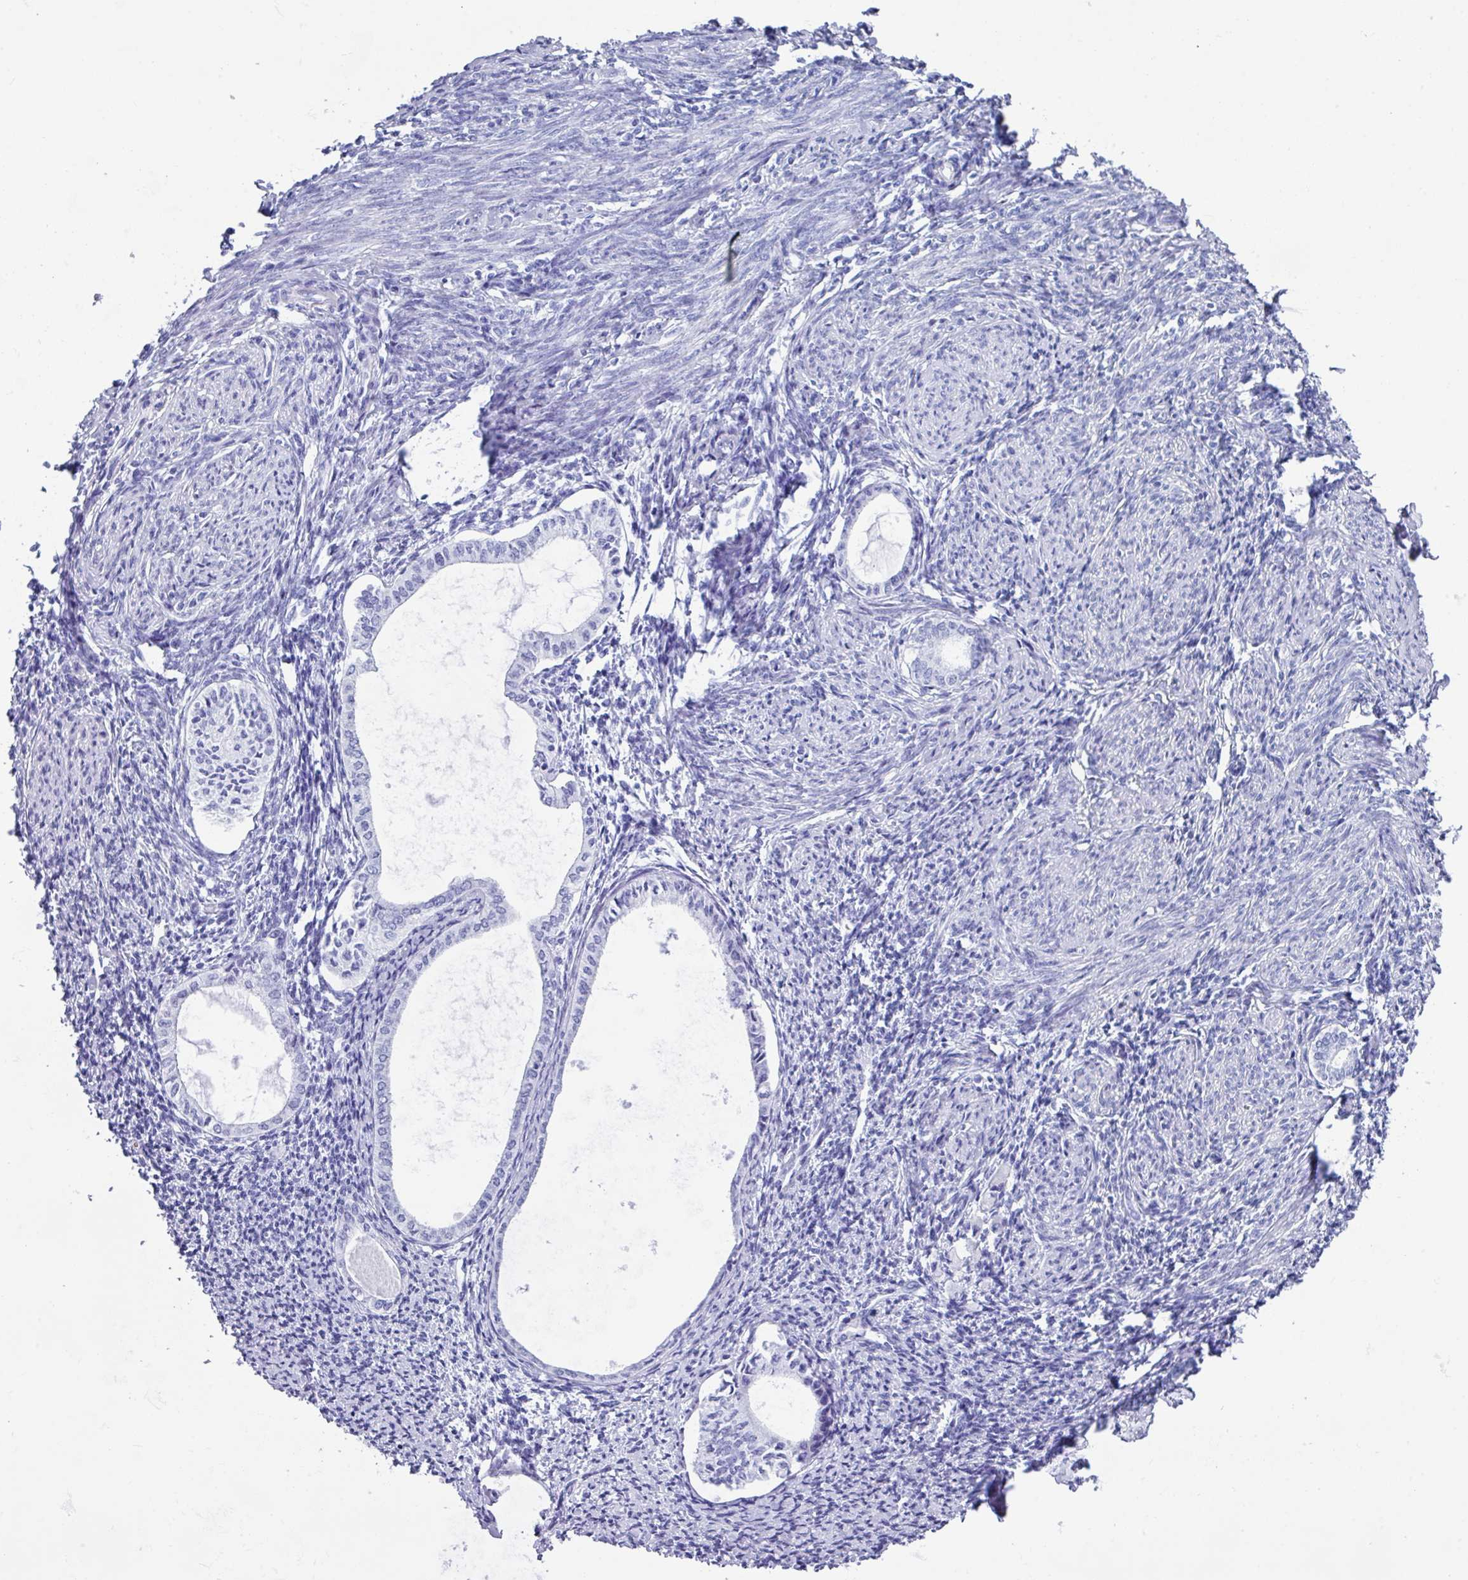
{"staining": {"intensity": "negative", "quantity": "none", "location": "none"}, "tissue": "endometrium", "cell_type": "Cells in endometrial stroma", "image_type": "normal", "snomed": [{"axis": "morphology", "description": "Normal tissue, NOS"}, {"axis": "topography", "description": "Endometrium"}], "caption": "An image of human endometrium is negative for staining in cells in endometrial stroma.", "gene": "PUF60", "patient": {"sex": "female", "age": 63}}